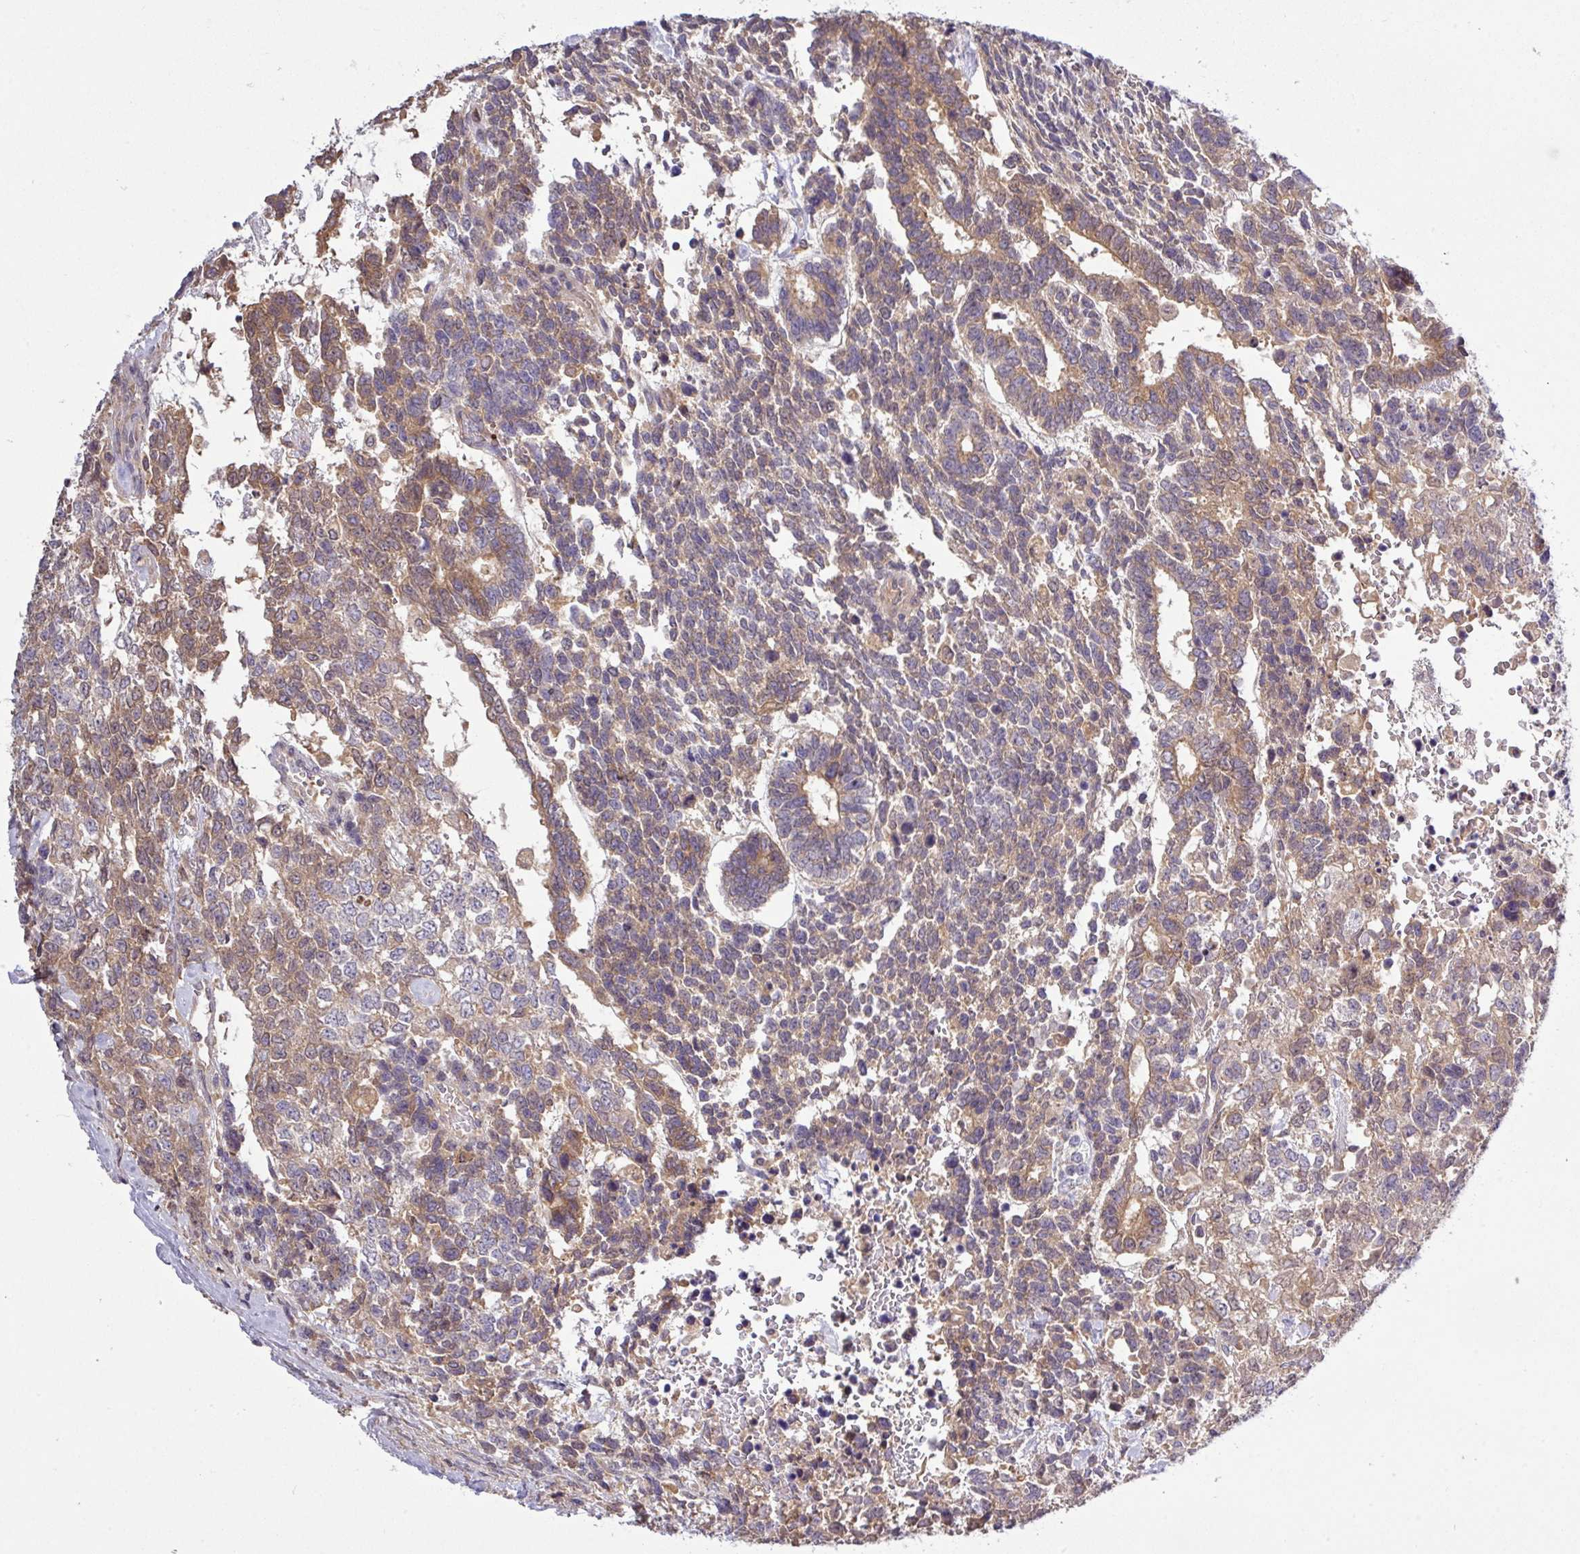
{"staining": {"intensity": "moderate", "quantity": ">75%", "location": "cytoplasmic/membranous"}, "tissue": "testis cancer", "cell_type": "Tumor cells", "image_type": "cancer", "snomed": [{"axis": "morphology", "description": "Carcinoma, Embryonal, NOS"}, {"axis": "topography", "description": "Testis"}], "caption": "Human testis cancer (embryonal carcinoma) stained with a brown dye reveals moderate cytoplasmic/membranous positive positivity in approximately >75% of tumor cells.", "gene": "TMEM62", "patient": {"sex": "male", "age": 23}}